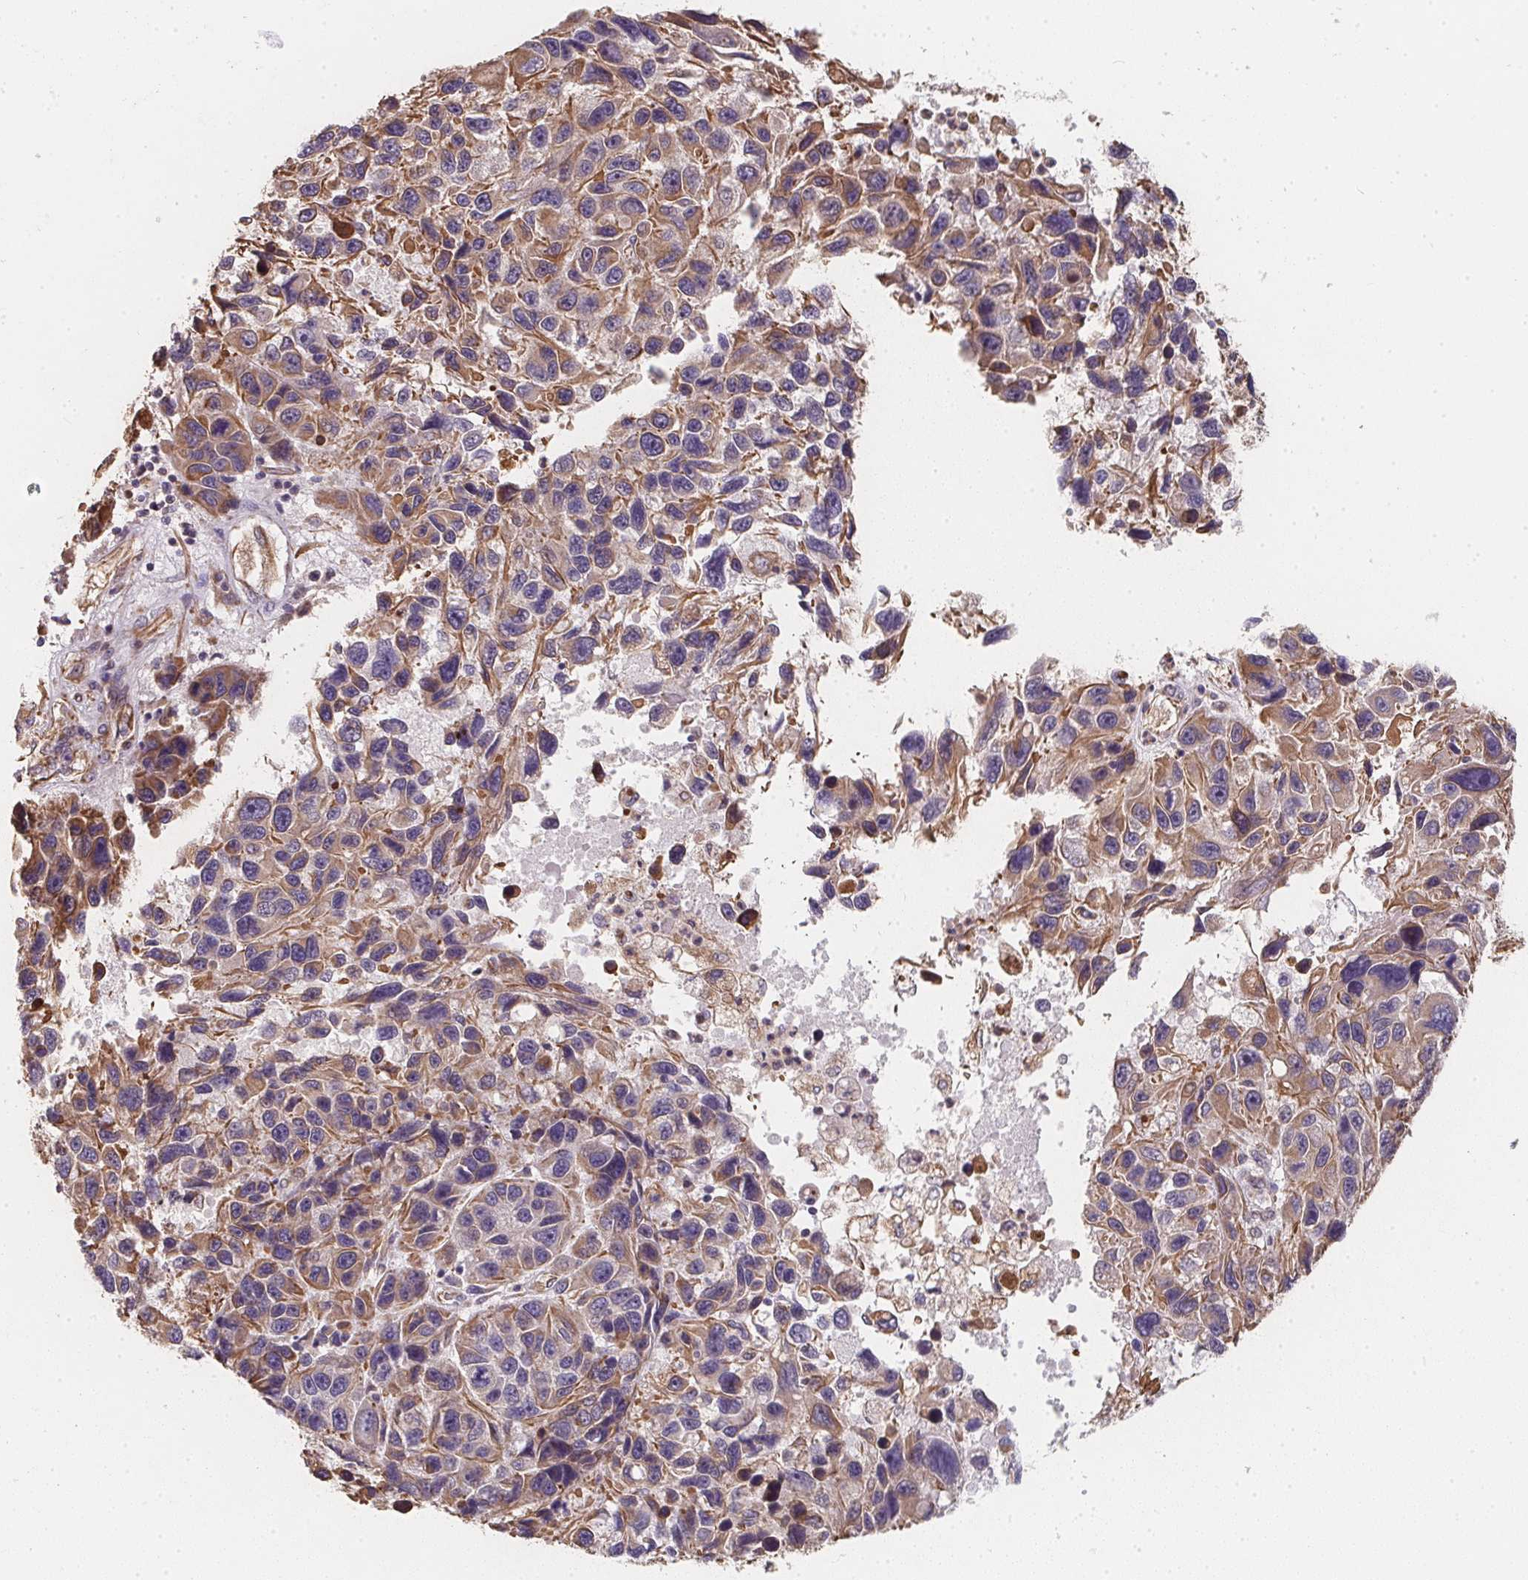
{"staining": {"intensity": "weak", "quantity": "<25%", "location": "cytoplasmic/membranous"}, "tissue": "melanoma", "cell_type": "Tumor cells", "image_type": "cancer", "snomed": [{"axis": "morphology", "description": "Malignant melanoma, NOS"}, {"axis": "topography", "description": "Skin"}], "caption": "High power microscopy histopathology image of an IHC image of melanoma, revealing no significant positivity in tumor cells.", "gene": "TBKBP1", "patient": {"sex": "male", "age": 53}}